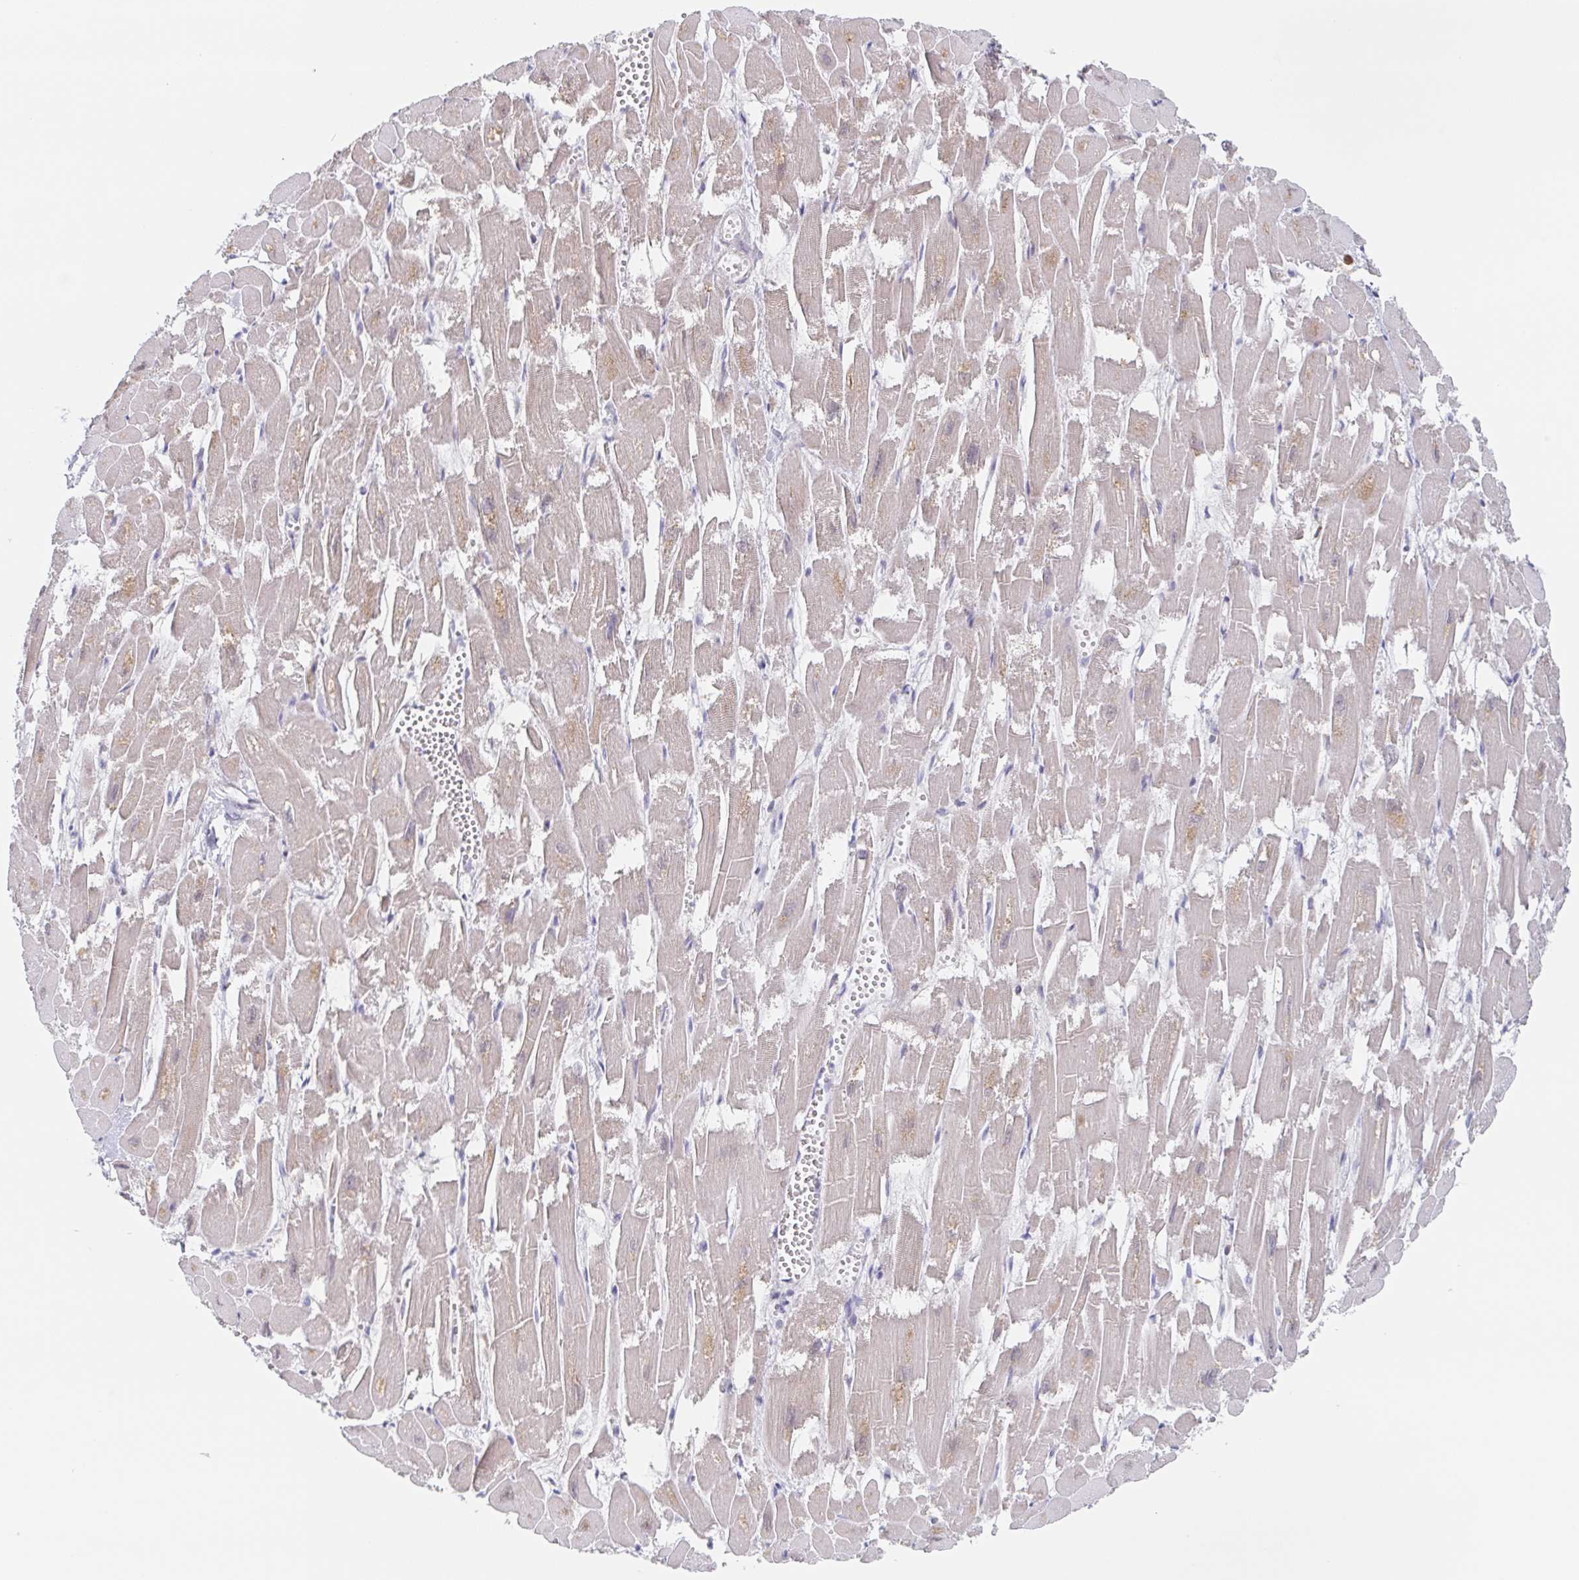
{"staining": {"intensity": "weak", "quantity": ">75%", "location": "cytoplasmic/membranous"}, "tissue": "heart muscle", "cell_type": "Cardiomyocytes", "image_type": "normal", "snomed": [{"axis": "morphology", "description": "Normal tissue, NOS"}, {"axis": "topography", "description": "Heart"}], "caption": "This image shows IHC staining of unremarkable heart muscle, with low weak cytoplasmic/membranous staining in about >75% of cardiomyocytes.", "gene": "POU2F3", "patient": {"sex": "male", "age": 54}}